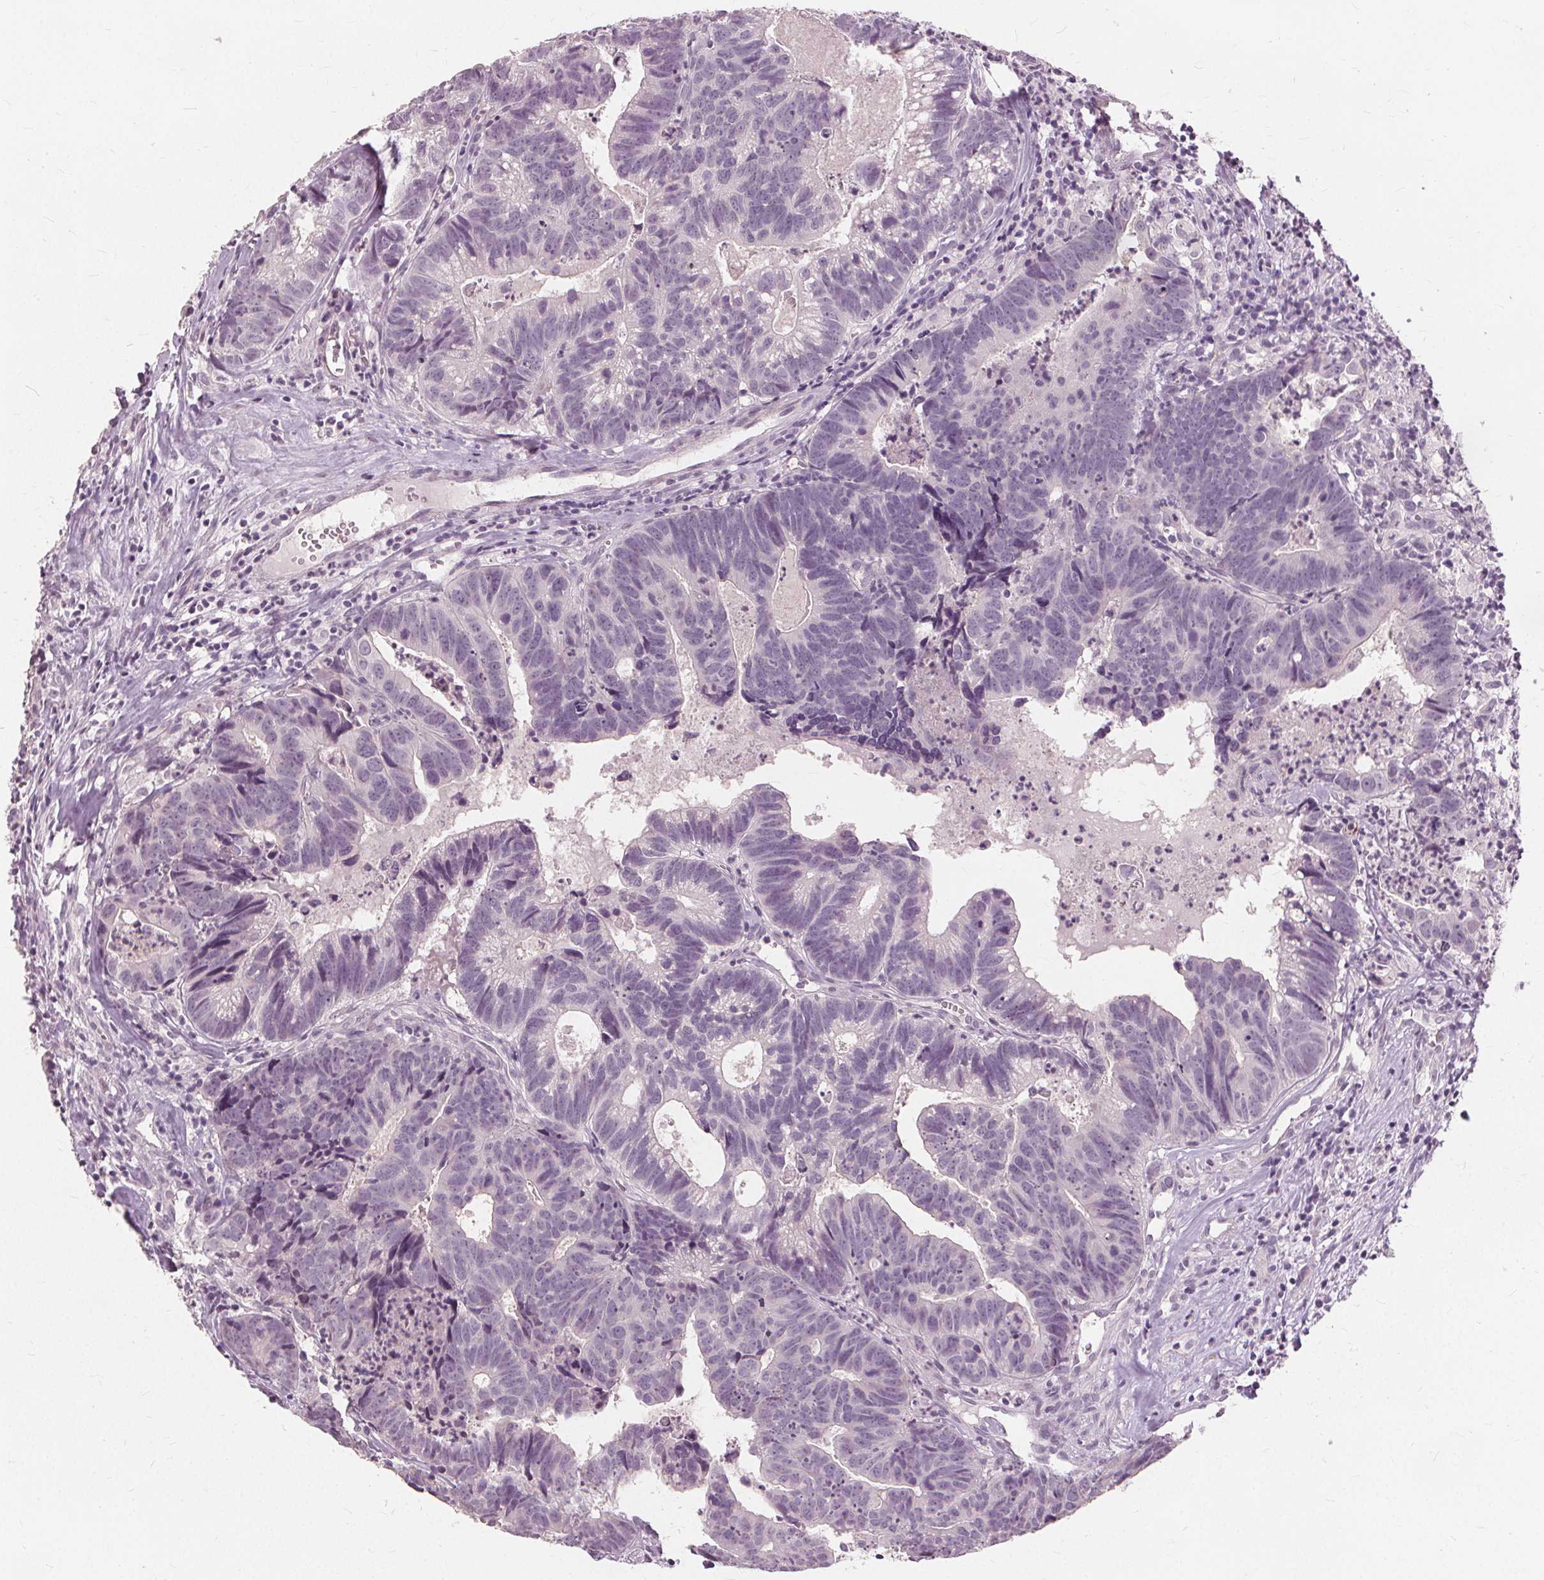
{"staining": {"intensity": "negative", "quantity": "none", "location": "none"}, "tissue": "head and neck cancer", "cell_type": "Tumor cells", "image_type": "cancer", "snomed": [{"axis": "morphology", "description": "Adenocarcinoma, NOS"}, {"axis": "topography", "description": "Head-Neck"}], "caption": "Tumor cells are negative for brown protein staining in adenocarcinoma (head and neck).", "gene": "SFTPD", "patient": {"sex": "male", "age": 62}}